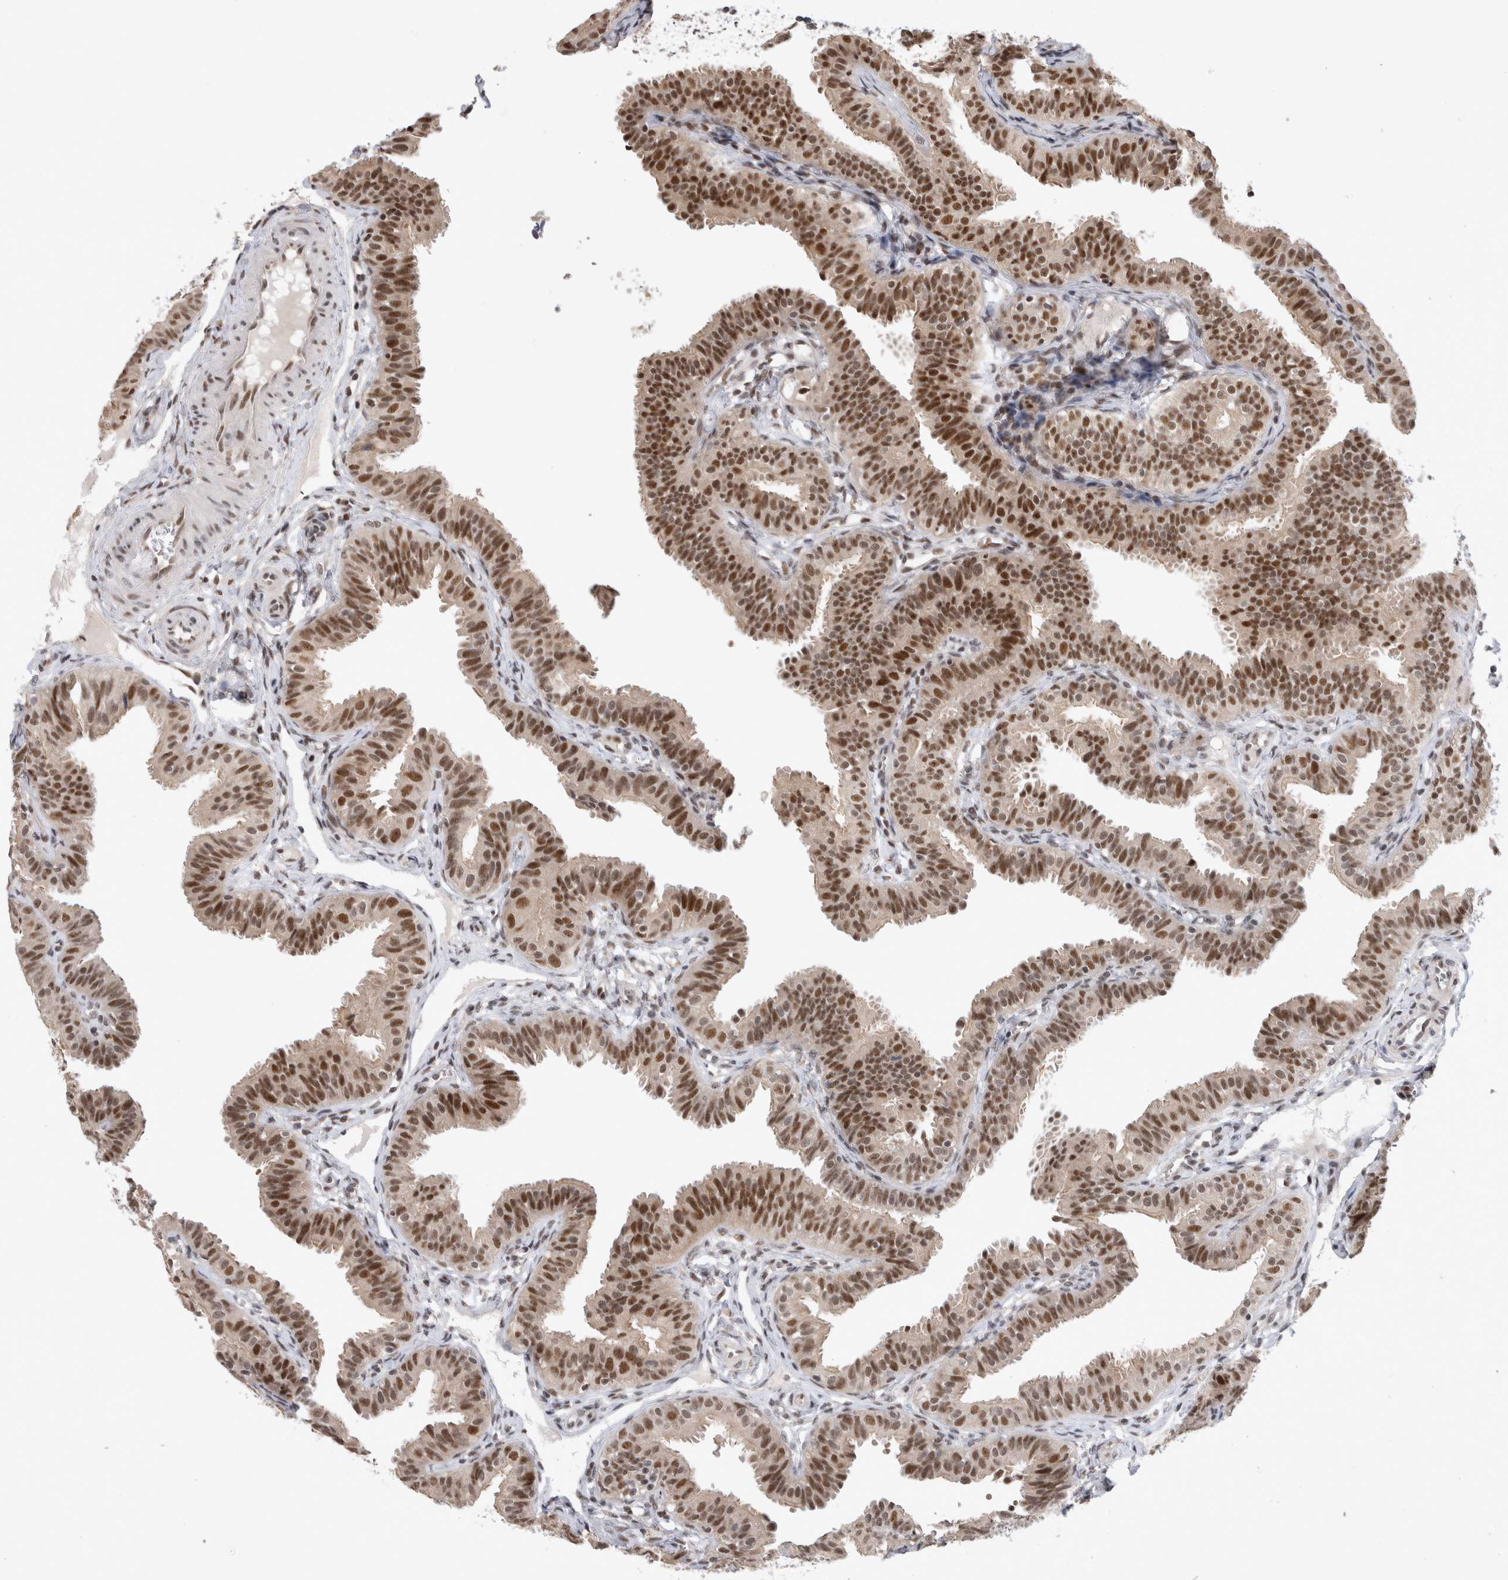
{"staining": {"intensity": "strong", "quantity": ">75%", "location": "nuclear"}, "tissue": "fallopian tube", "cell_type": "Glandular cells", "image_type": "normal", "snomed": [{"axis": "morphology", "description": "Normal tissue, NOS"}, {"axis": "topography", "description": "Fallopian tube"}], "caption": "Protein expression analysis of unremarkable fallopian tube exhibits strong nuclear staining in about >75% of glandular cells.", "gene": "HESX1", "patient": {"sex": "female", "age": 35}}